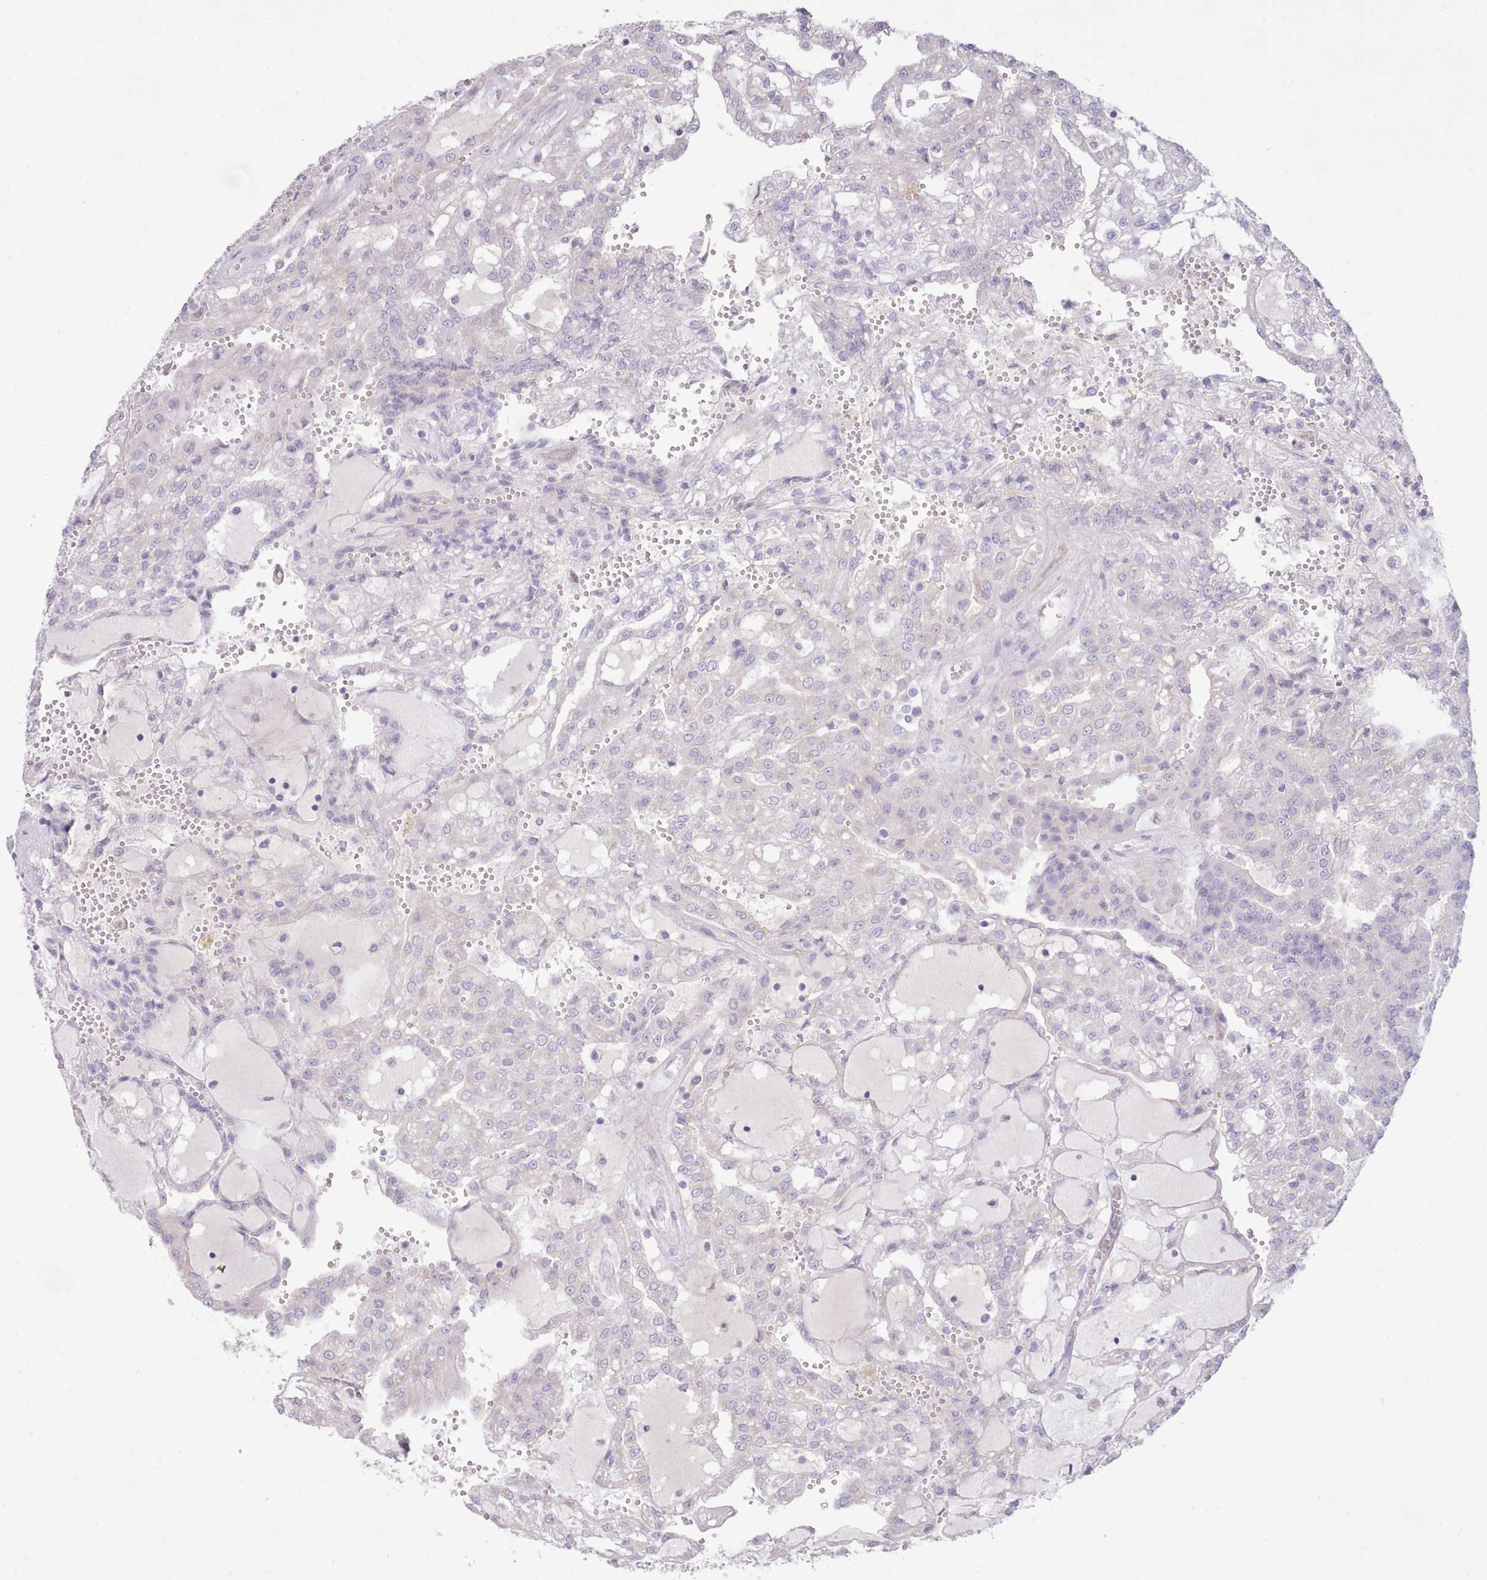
{"staining": {"intensity": "negative", "quantity": "none", "location": "none"}, "tissue": "renal cancer", "cell_type": "Tumor cells", "image_type": "cancer", "snomed": [{"axis": "morphology", "description": "Adenocarcinoma, NOS"}, {"axis": "topography", "description": "Kidney"}], "caption": "High magnification brightfield microscopy of adenocarcinoma (renal) stained with DAB (3,3'-diaminobenzidine) (brown) and counterstained with hematoxylin (blue): tumor cells show no significant staining.", "gene": "CCL1", "patient": {"sex": "male", "age": 63}}